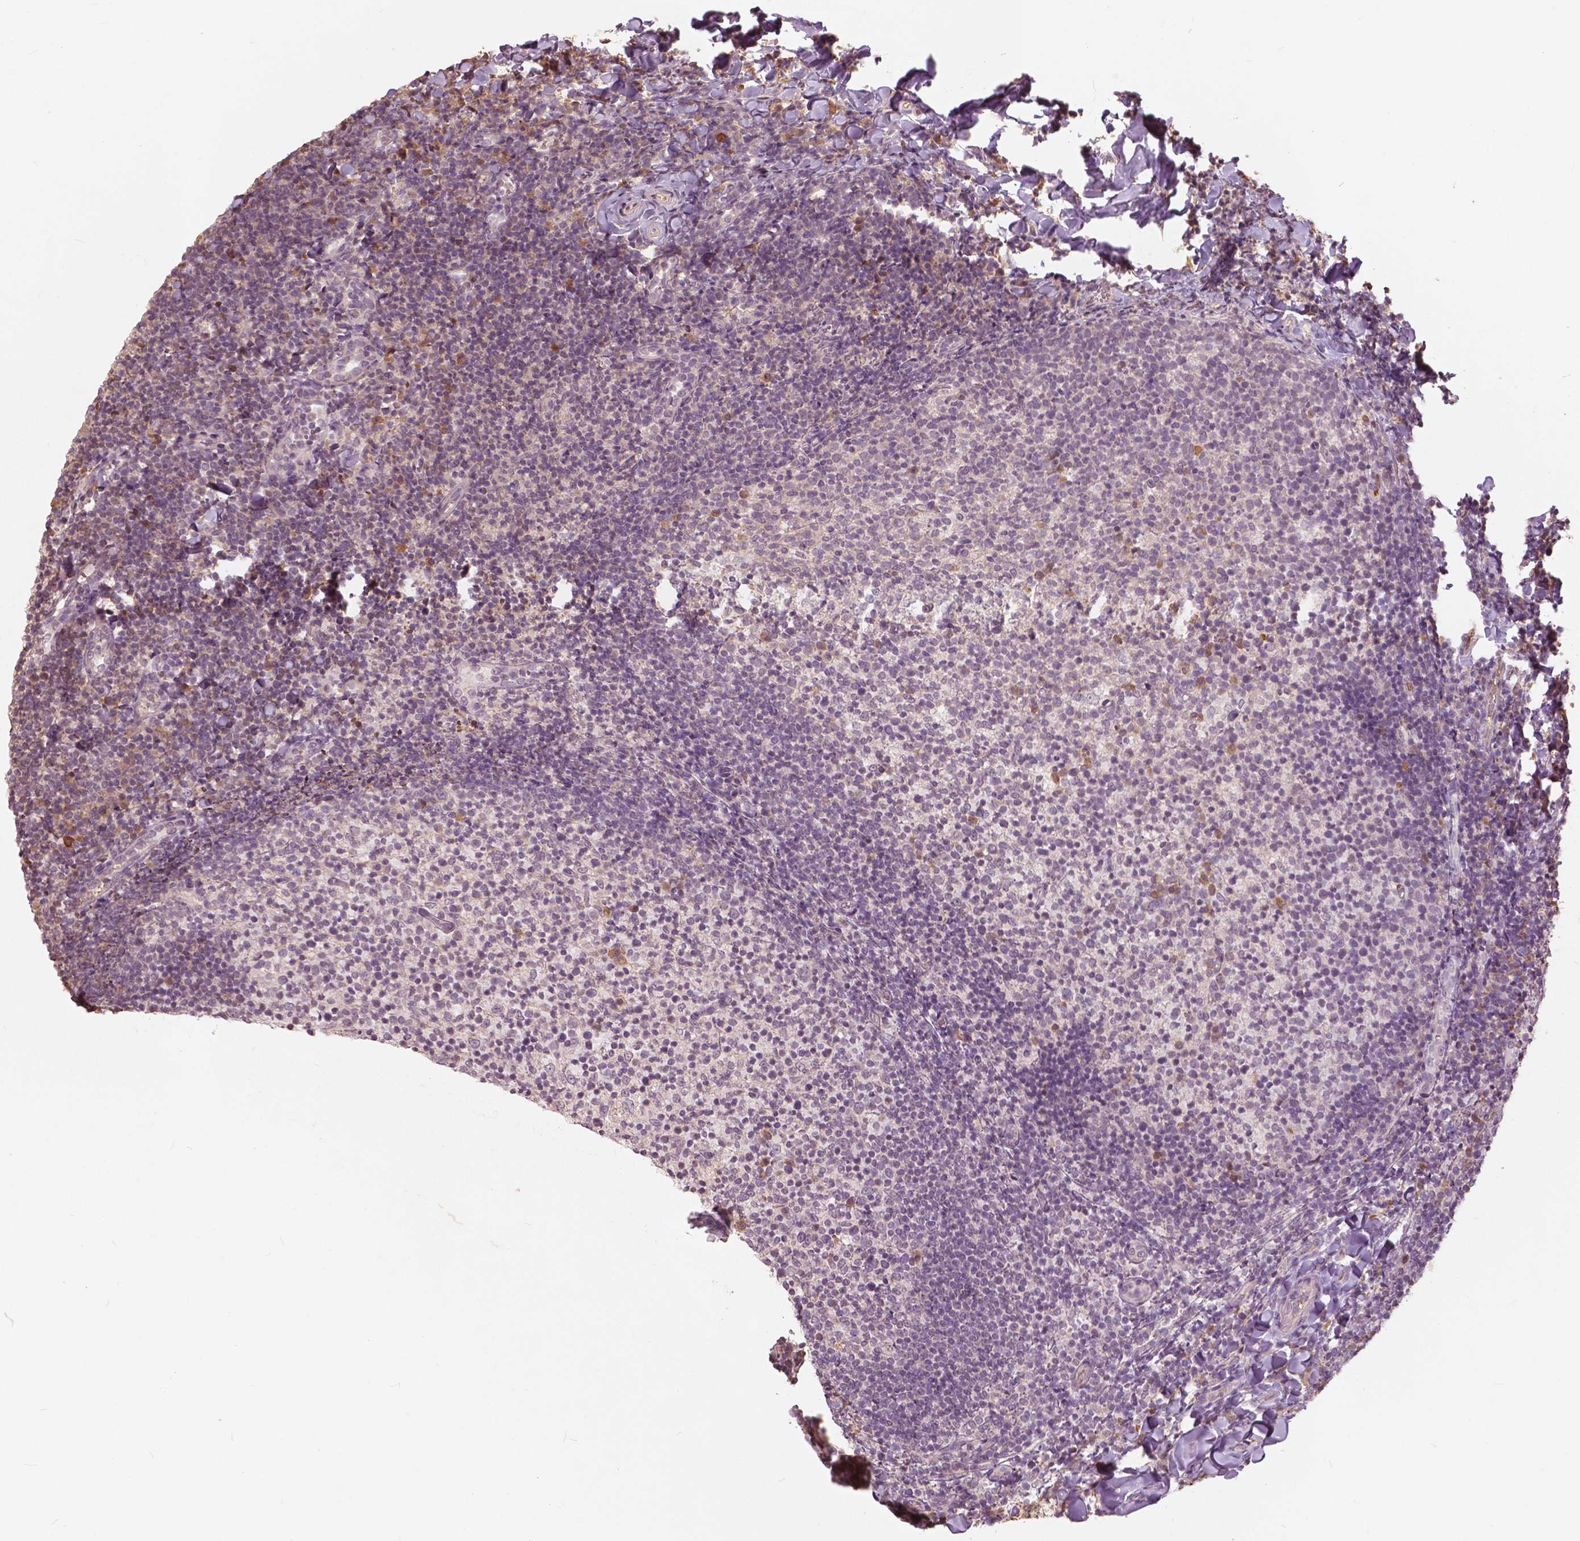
{"staining": {"intensity": "negative", "quantity": "none", "location": "none"}, "tissue": "tonsil", "cell_type": "Germinal center cells", "image_type": "normal", "snomed": [{"axis": "morphology", "description": "Normal tissue, NOS"}, {"axis": "topography", "description": "Tonsil"}], "caption": "Immunohistochemistry micrograph of benign tonsil: tonsil stained with DAB exhibits no significant protein positivity in germinal center cells.", "gene": "ANGPTL4", "patient": {"sex": "female", "age": 10}}